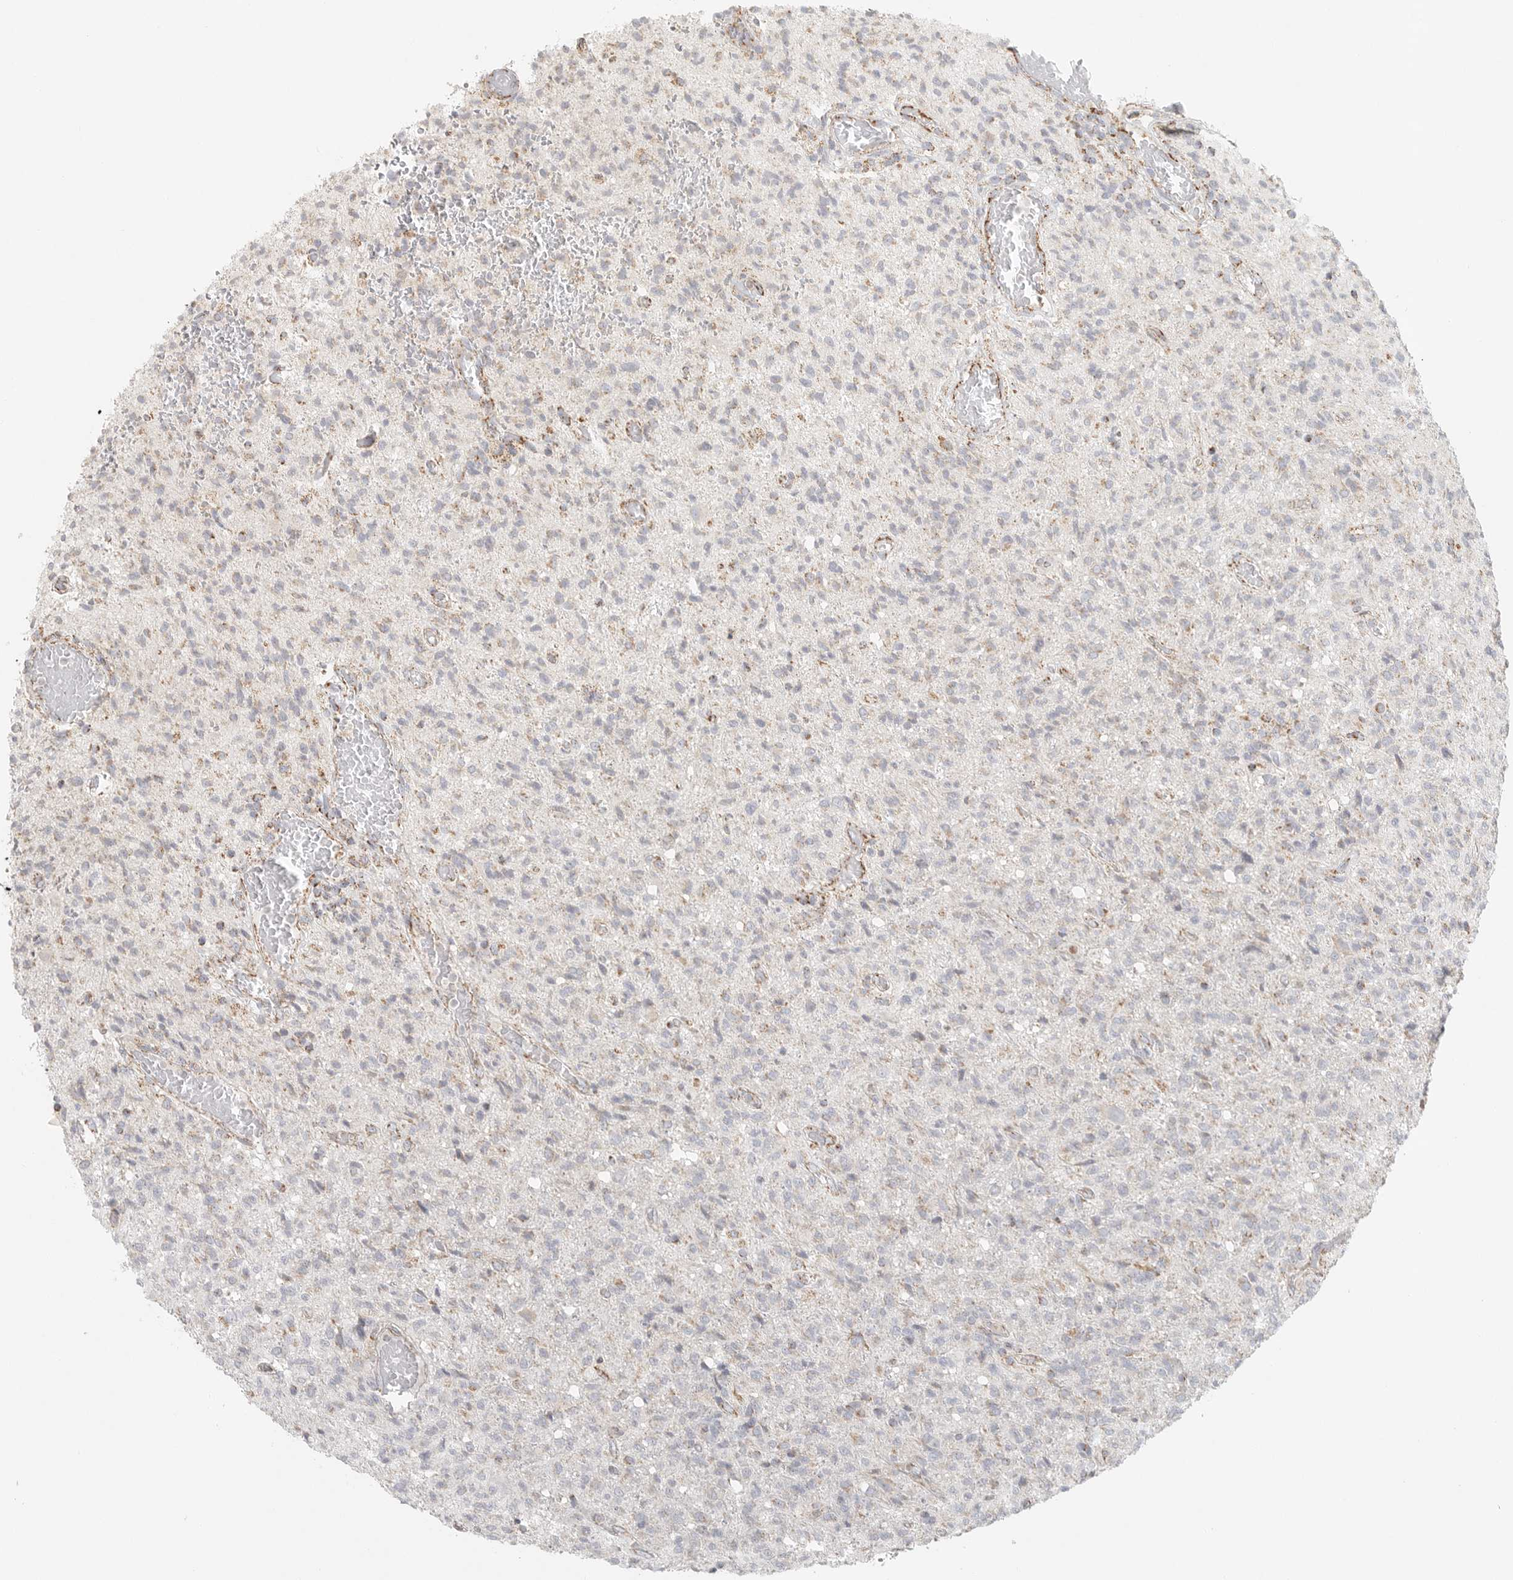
{"staining": {"intensity": "negative", "quantity": "none", "location": "none"}, "tissue": "glioma", "cell_type": "Tumor cells", "image_type": "cancer", "snomed": [{"axis": "morphology", "description": "Glioma, malignant, High grade"}, {"axis": "topography", "description": "Brain"}], "caption": "Tumor cells are negative for brown protein staining in glioma.", "gene": "SLC25A26", "patient": {"sex": "female", "age": 57}}